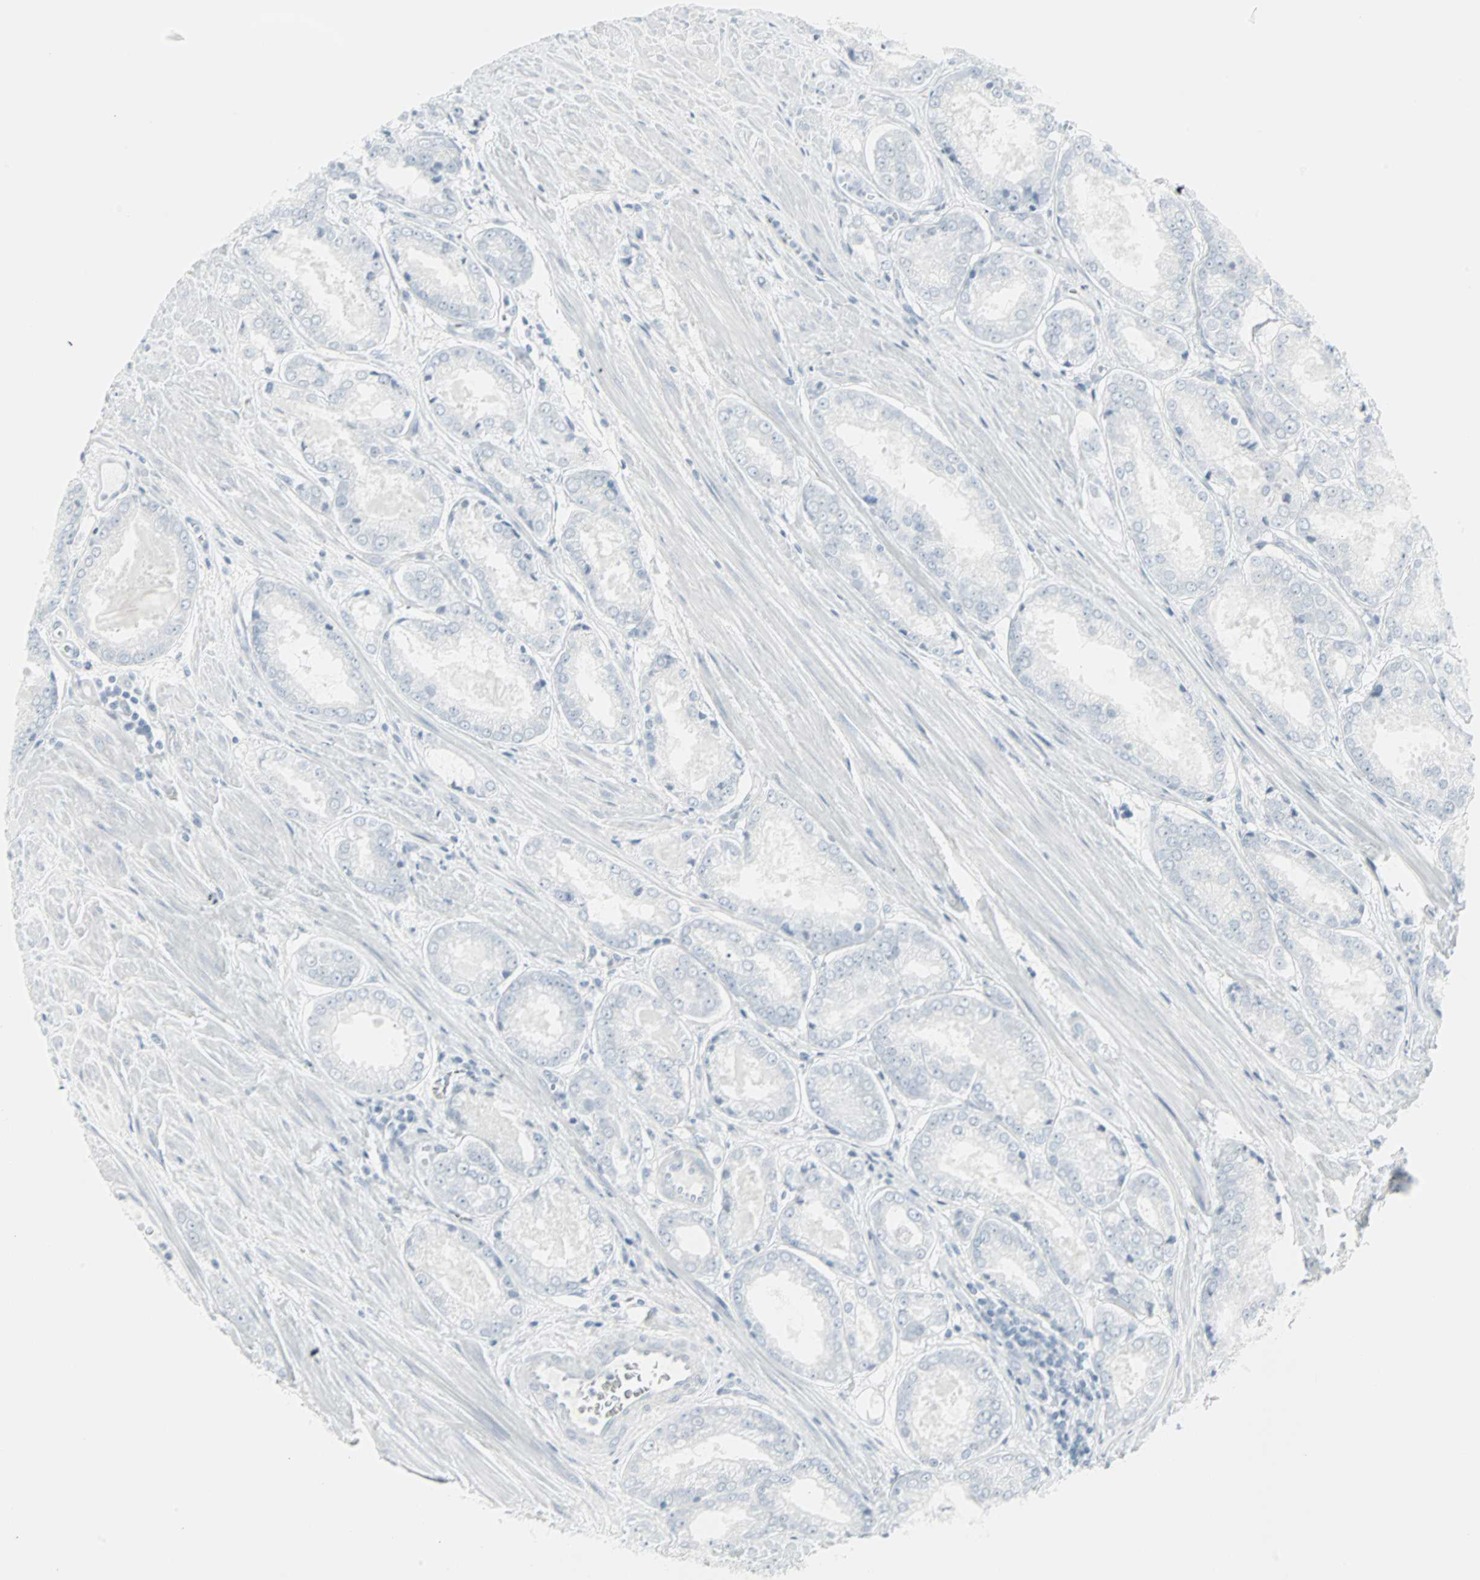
{"staining": {"intensity": "negative", "quantity": "none", "location": "none"}, "tissue": "prostate cancer", "cell_type": "Tumor cells", "image_type": "cancer", "snomed": [{"axis": "morphology", "description": "Adenocarcinoma, Low grade"}, {"axis": "topography", "description": "Prostate"}], "caption": "Immunohistochemical staining of prostate cancer reveals no significant staining in tumor cells. Nuclei are stained in blue.", "gene": "LANCL3", "patient": {"sex": "male", "age": 64}}